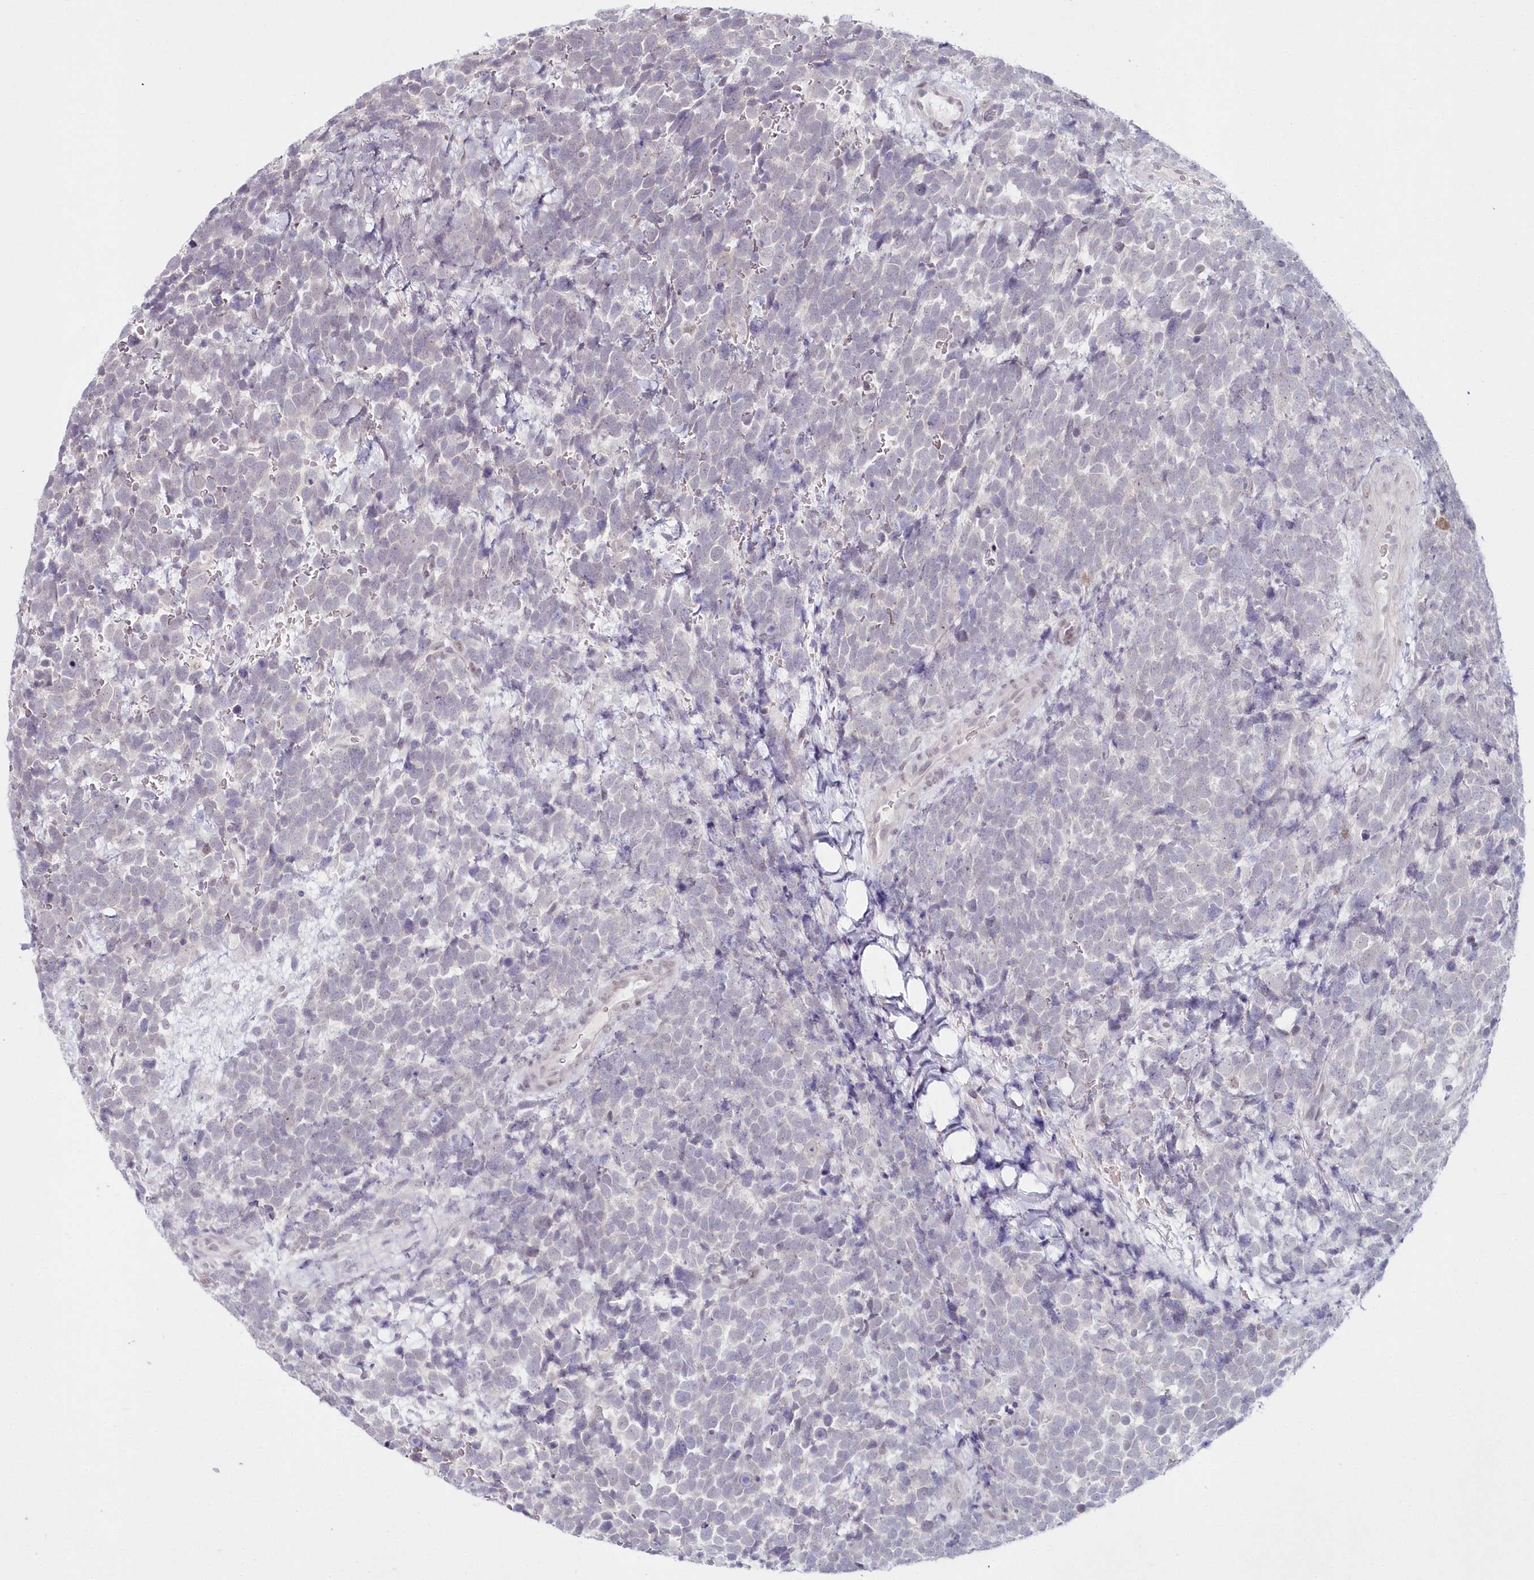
{"staining": {"intensity": "negative", "quantity": "none", "location": "none"}, "tissue": "urothelial cancer", "cell_type": "Tumor cells", "image_type": "cancer", "snomed": [{"axis": "morphology", "description": "Urothelial carcinoma, High grade"}, {"axis": "topography", "description": "Urinary bladder"}], "caption": "DAB (3,3'-diaminobenzidine) immunohistochemical staining of urothelial carcinoma (high-grade) demonstrates no significant staining in tumor cells.", "gene": "HYCC2", "patient": {"sex": "female", "age": 82}}